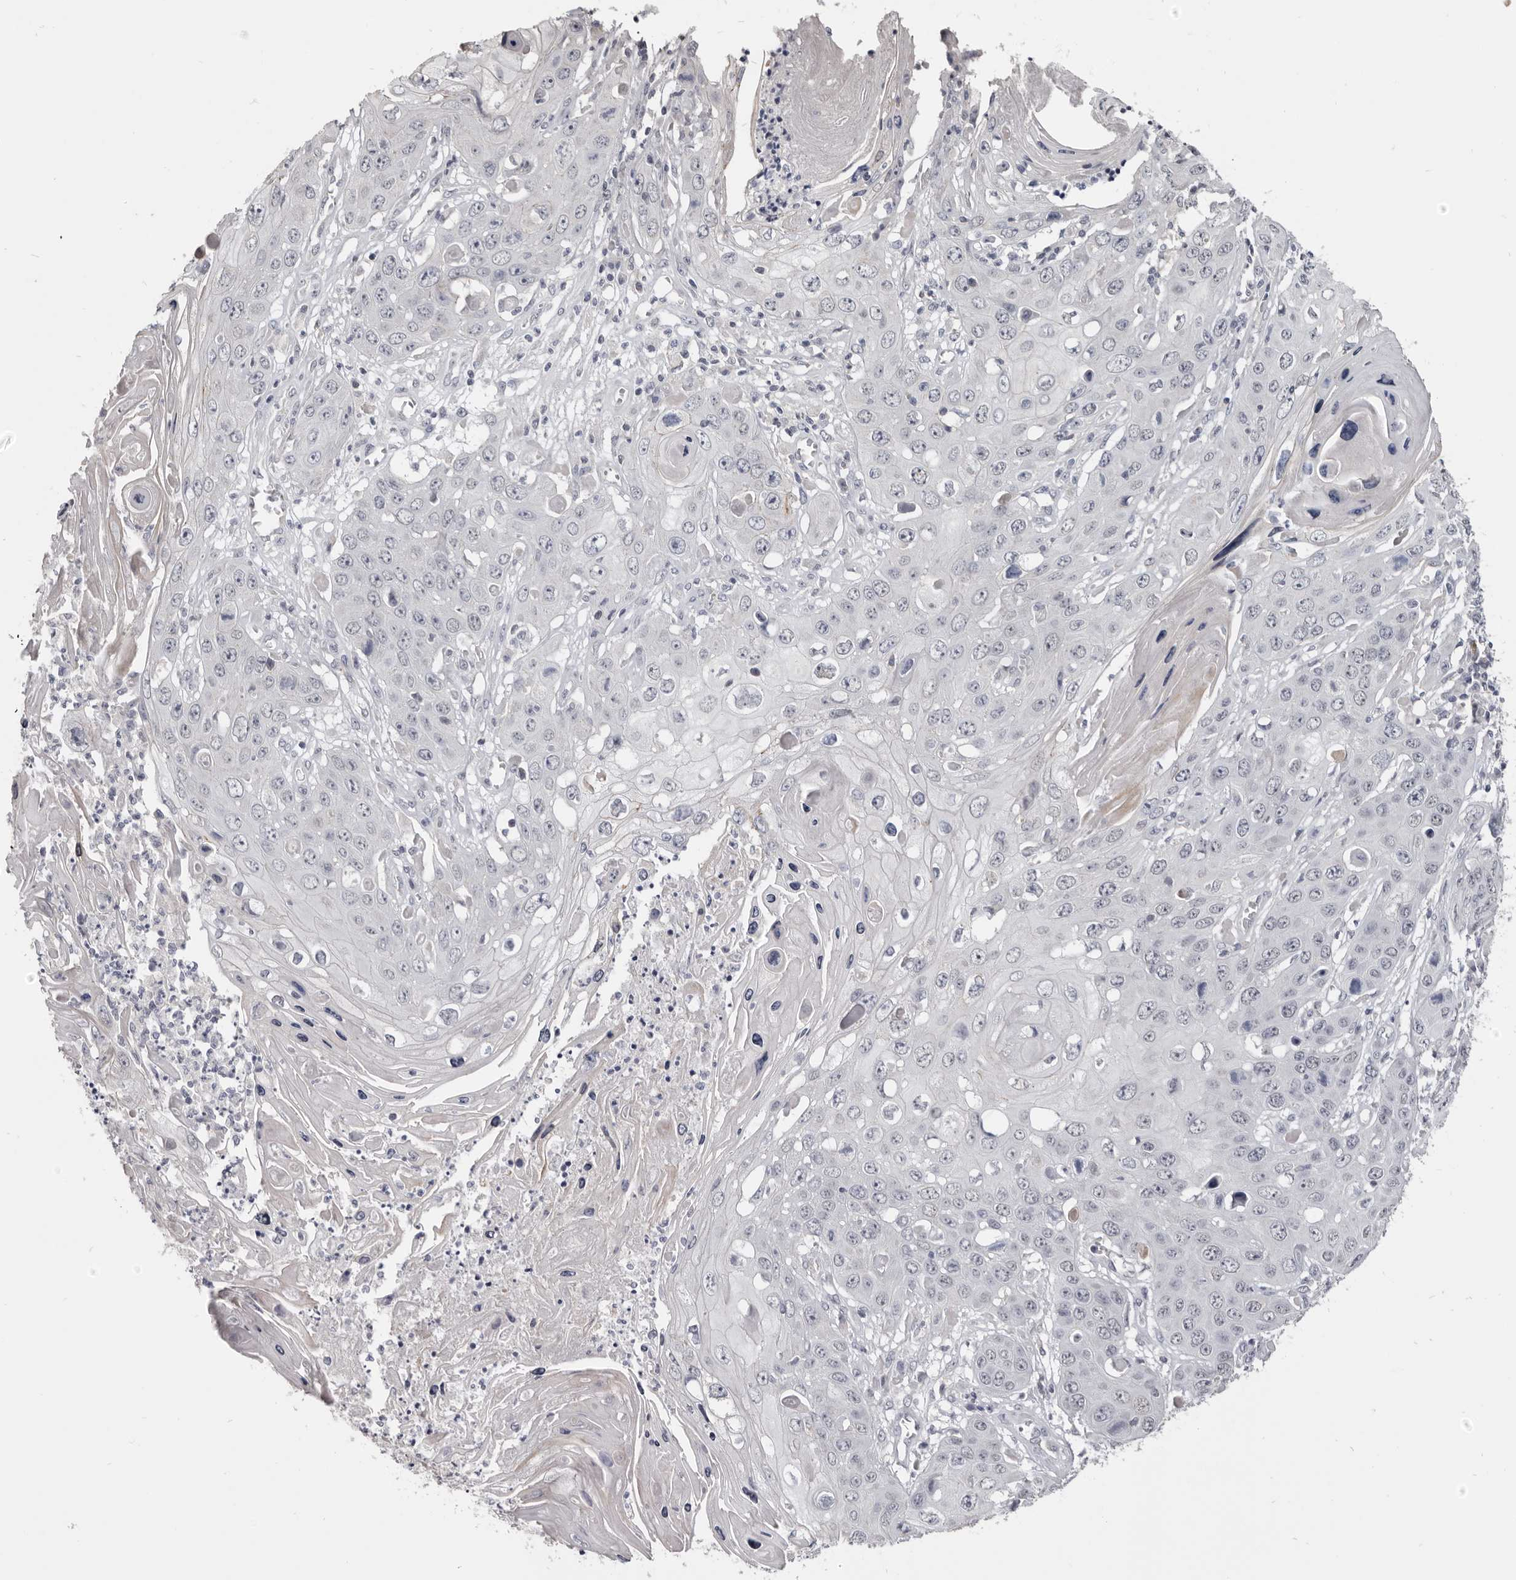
{"staining": {"intensity": "negative", "quantity": "none", "location": "none"}, "tissue": "skin cancer", "cell_type": "Tumor cells", "image_type": "cancer", "snomed": [{"axis": "morphology", "description": "Squamous cell carcinoma, NOS"}, {"axis": "topography", "description": "Skin"}], "caption": "Skin squamous cell carcinoma stained for a protein using immunohistochemistry (IHC) exhibits no expression tumor cells.", "gene": "CGN", "patient": {"sex": "male", "age": 55}}